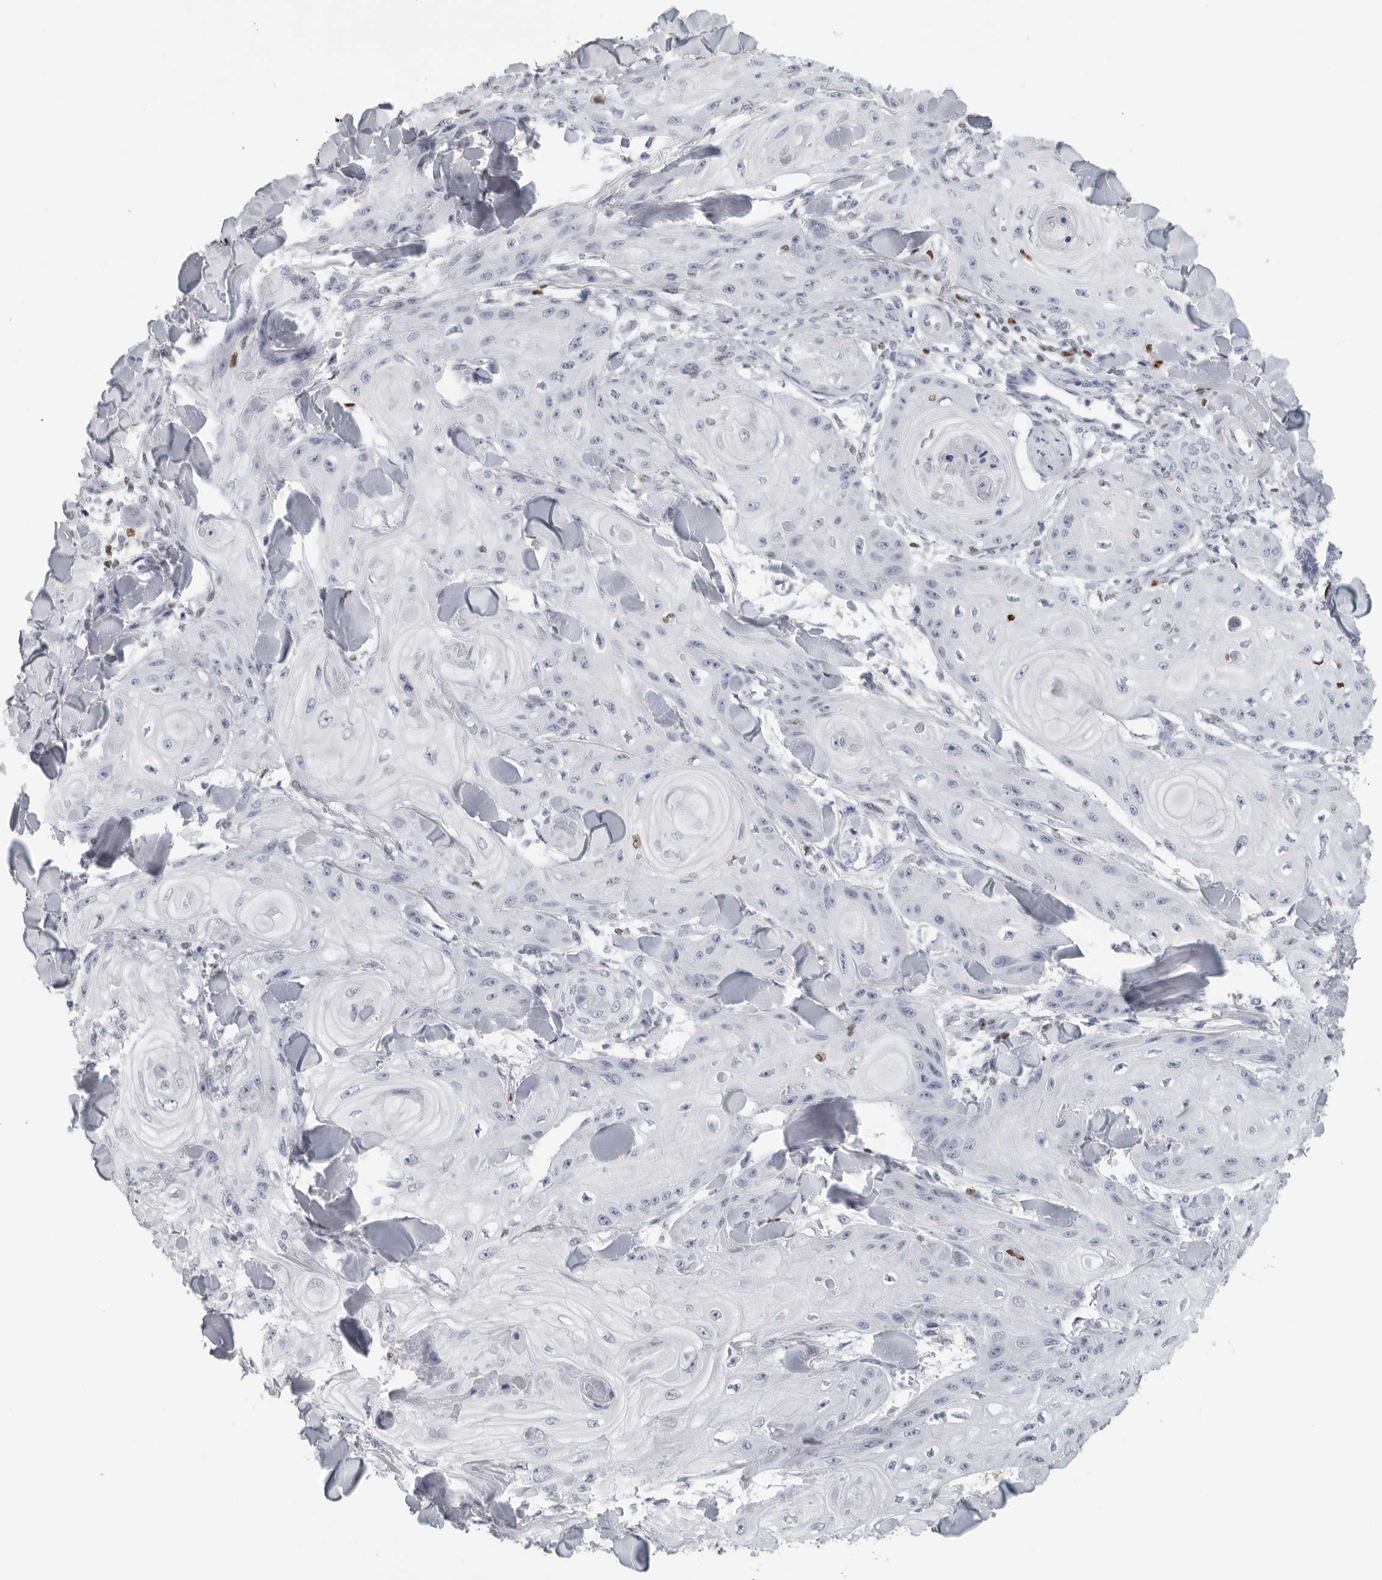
{"staining": {"intensity": "negative", "quantity": "none", "location": "none"}, "tissue": "skin cancer", "cell_type": "Tumor cells", "image_type": "cancer", "snomed": [{"axis": "morphology", "description": "Squamous cell carcinoma, NOS"}, {"axis": "topography", "description": "Skin"}], "caption": "This is an immunohistochemistry (IHC) photomicrograph of human skin cancer (squamous cell carcinoma). There is no staining in tumor cells.", "gene": "SATB2", "patient": {"sex": "male", "age": 74}}